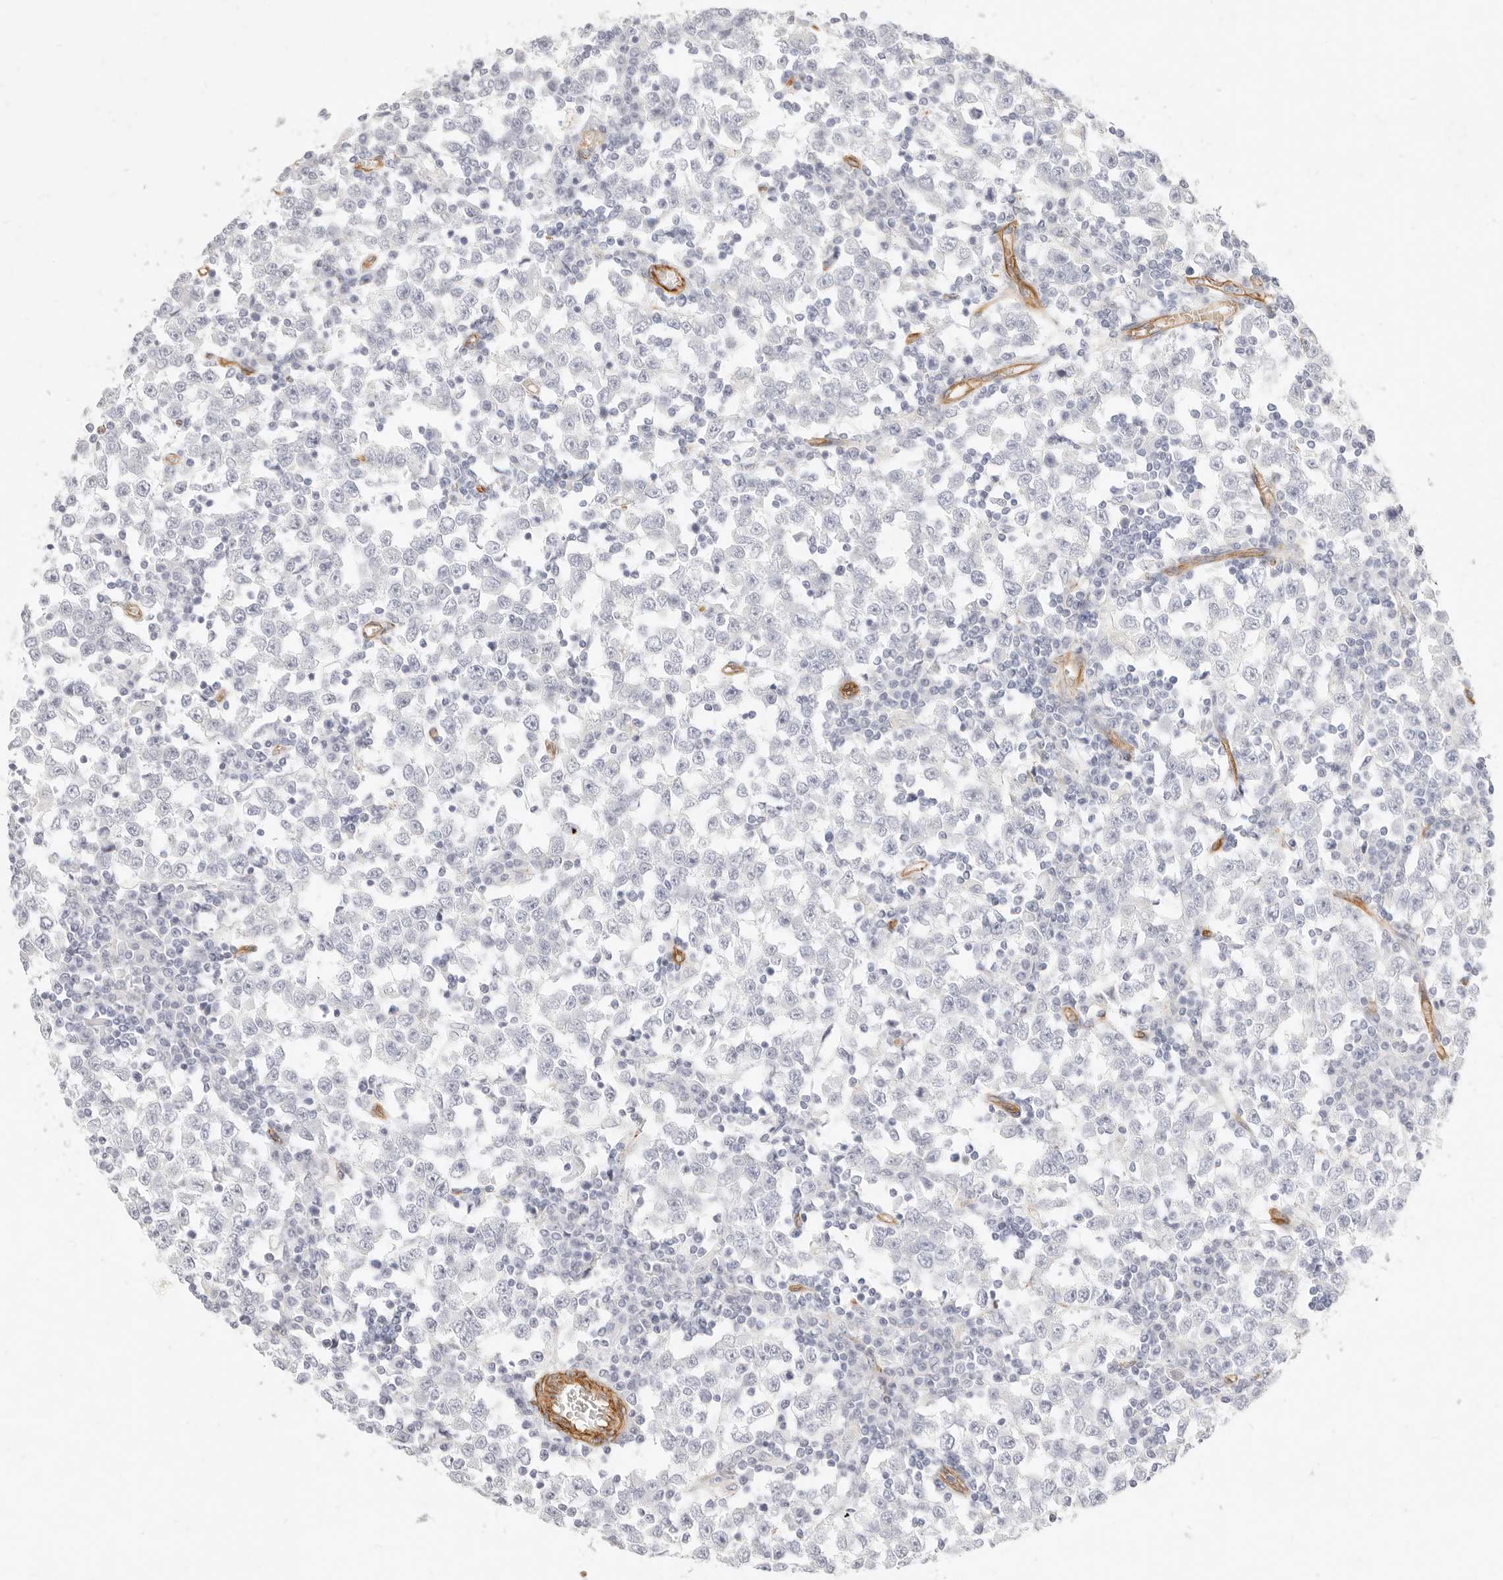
{"staining": {"intensity": "negative", "quantity": "none", "location": "none"}, "tissue": "testis cancer", "cell_type": "Tumor cells", "image_type": "cancer", "snomed": [{"axis": "morphology", "description": "Seminoma, NOS"}, {"axis": "topography", "description": "Testis"}], "caption": "This is an immunohistochemistry (IHC) micrograph of human seminoma (testis). There is no expression in tumor cells.", "gene": "NUS1", "patient": {"sex": "male", "age": 65}}